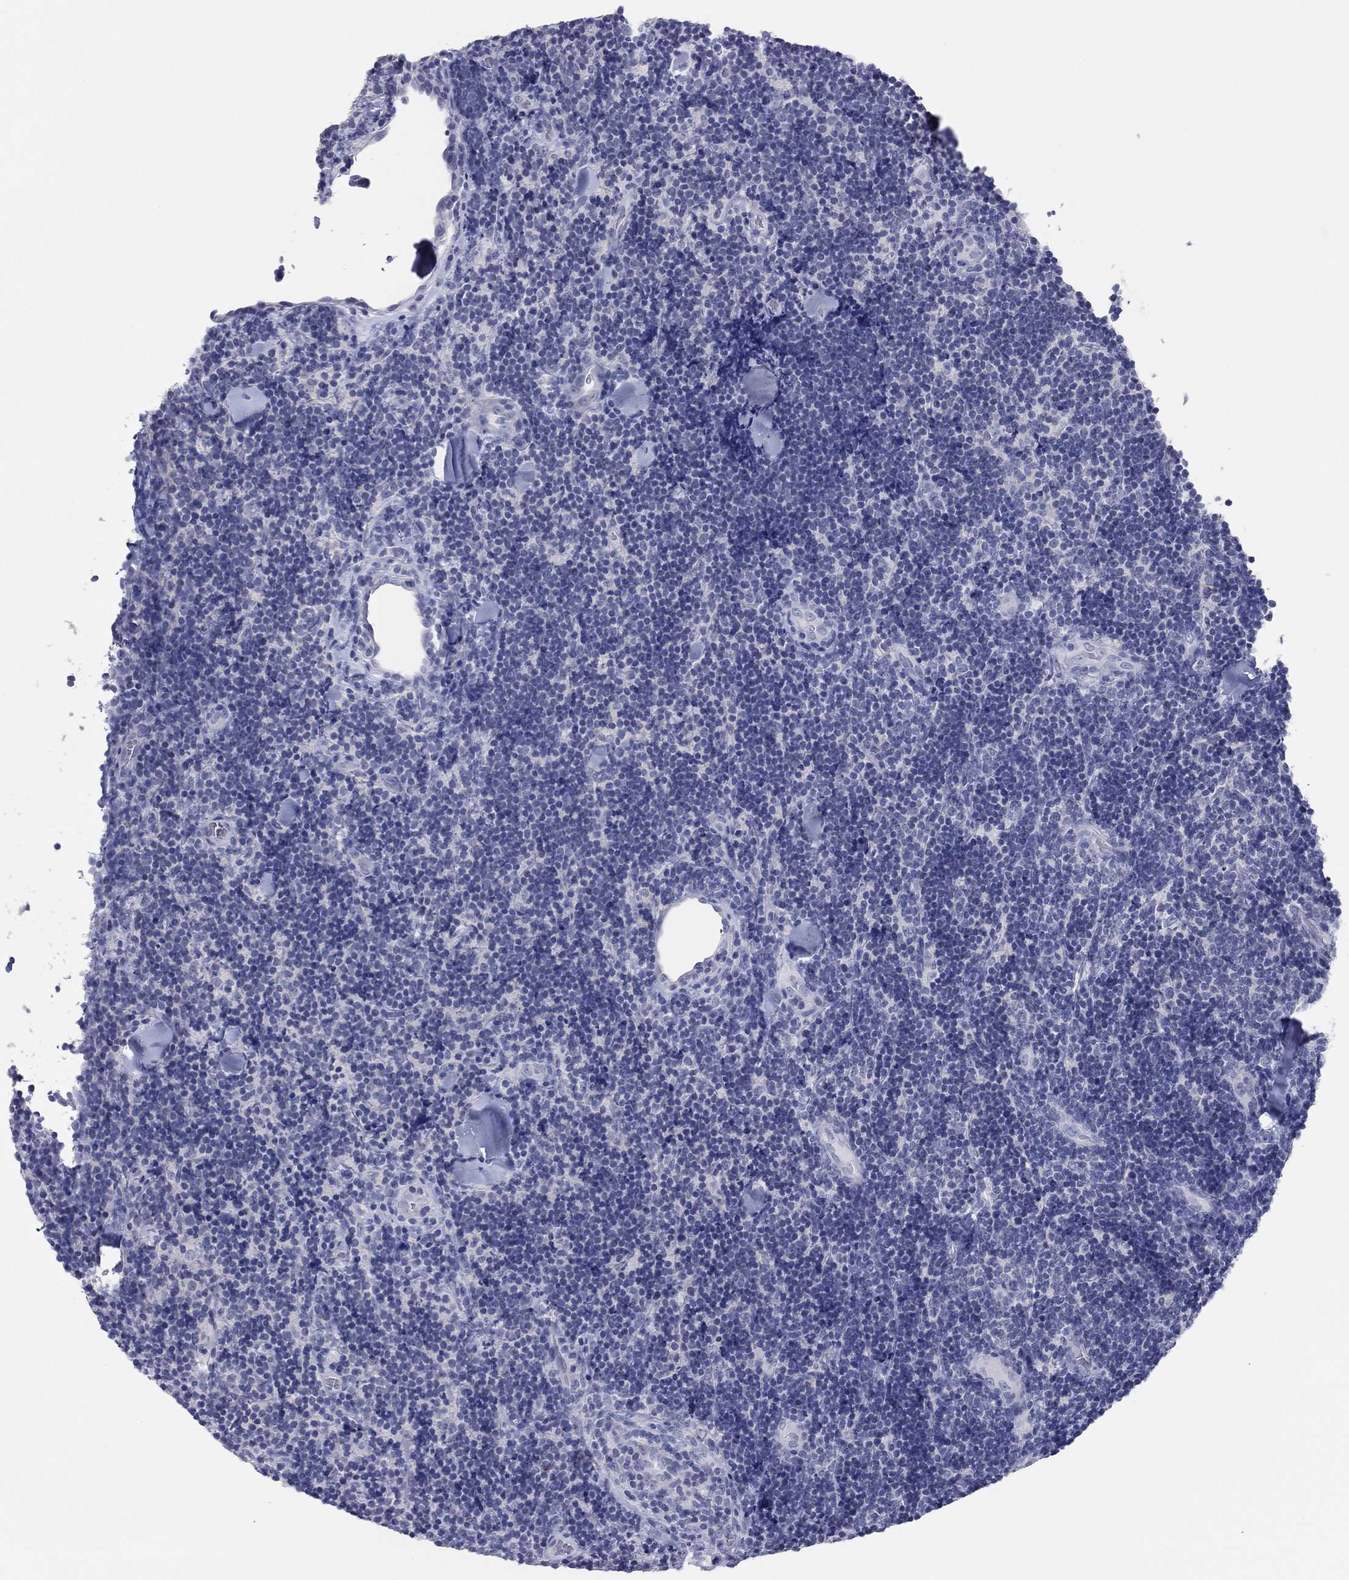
{"staining": {"intensity": "negative", "quantity": "none", "location": "none"}, "tissue": "lymphoma", "cell_type": "Tumor cells", "image_type": "cancer", "snomed": [{"axis": "morphology", "description": "Malignant lymphoma, non-Hodgkin's type, Low grade"}, {"axis": "topography", "description": "Lymph node"}], "caption": "Histopathology image shows no protein positivity in tumor cells of malignant lymphoma, non-Hodgkin's type (low-grade) tissue.", "gene": "CPNE6", "patient": {"sex": "female", "age": 56}}